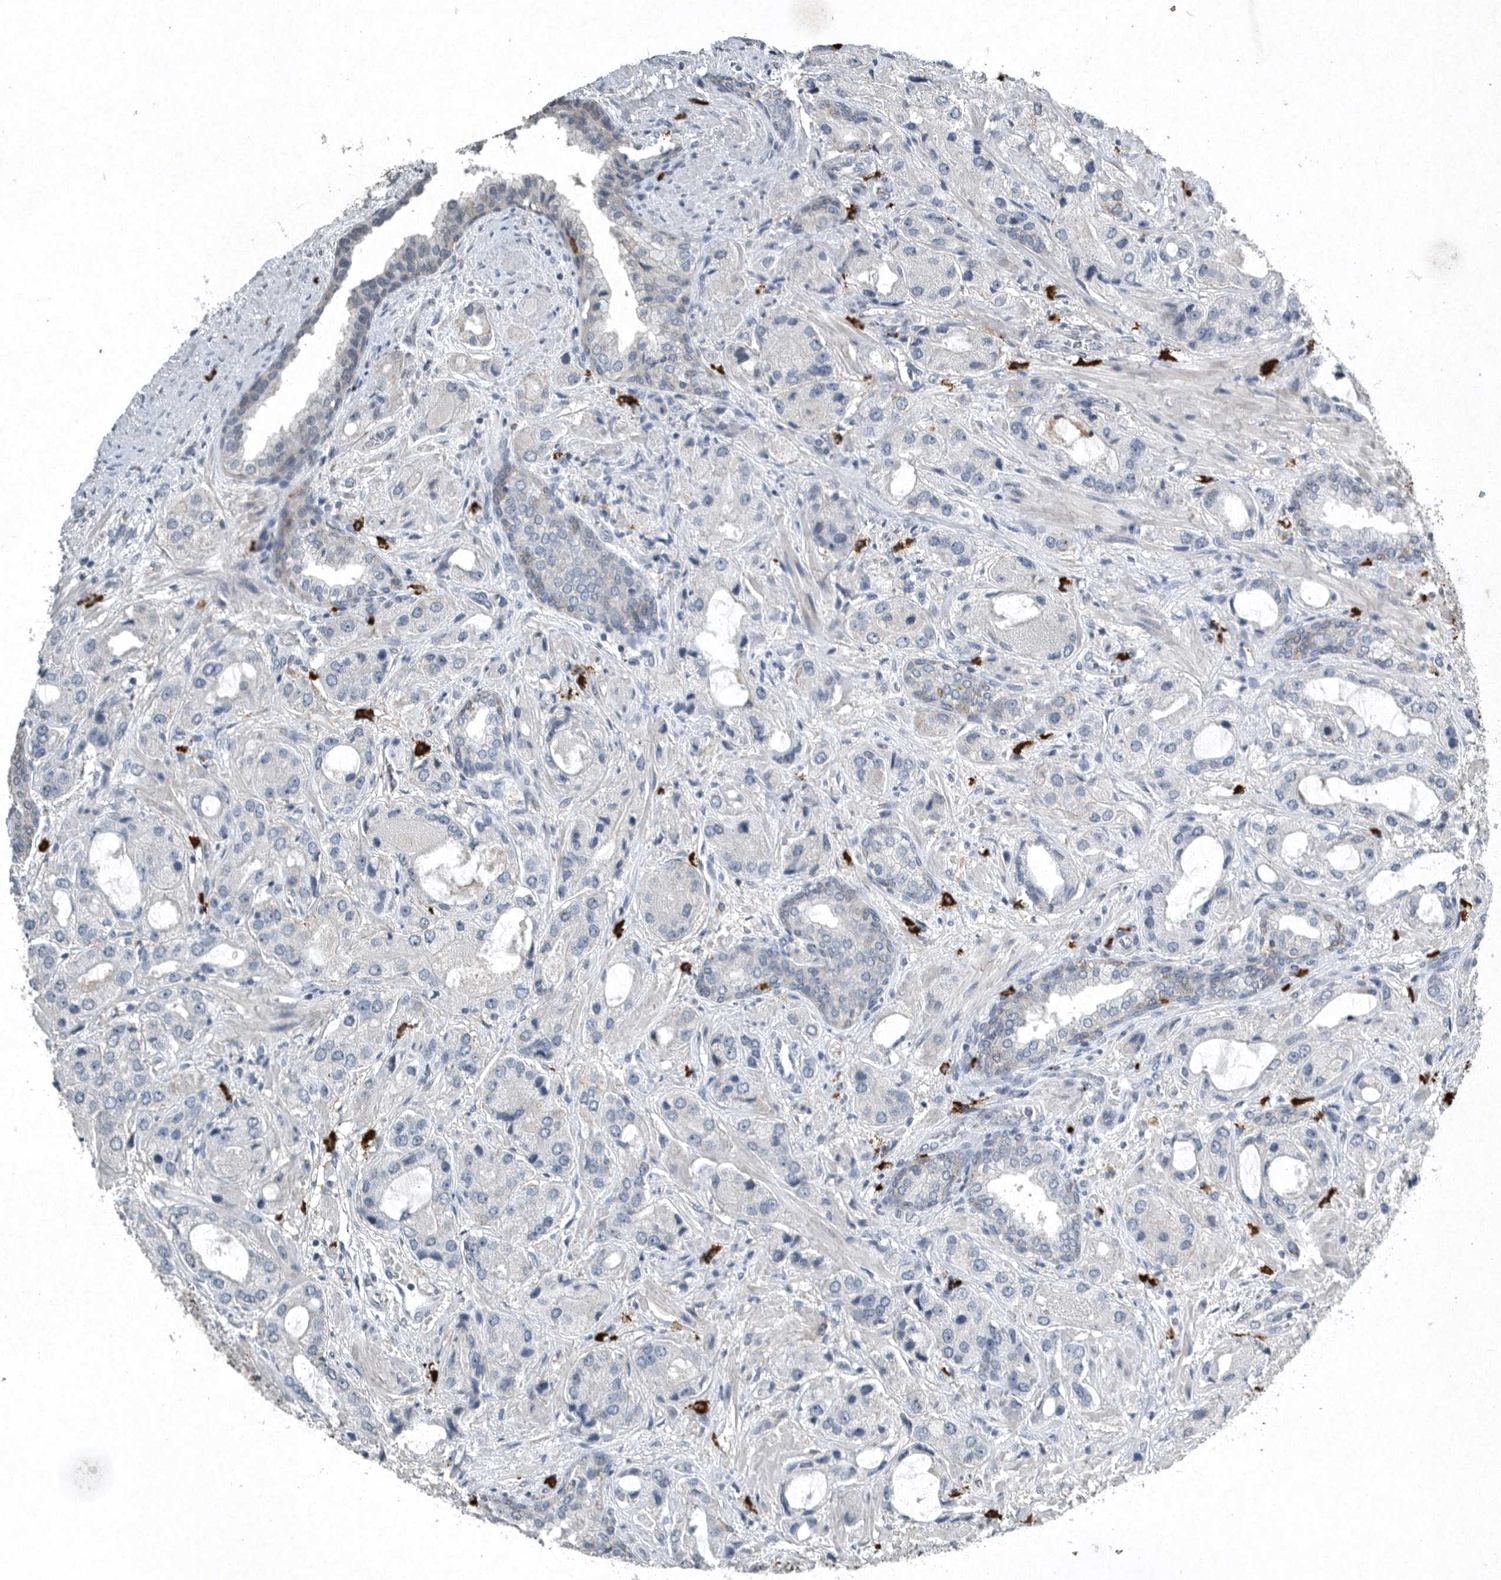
{"staining": {"intensity": "negative", "quantity": "none", "location": "none"}, "tissue": "prostate cancer", "cell_type": "Tumor cells", "image_type": "cancer", "snomed": [{"axis": "morphology", "description": "Normal tissue, NOS"}, {"axis": "morphology", "description": "Adenocarcinoma, High grade"}, {"axis": "topography", "description": "Prostate"}, {"axis": "topography", "description": "Peripheral nerve tissue"}], "caption": "Tumor cells show no significant staining in prostate high-grade adenocarcinoma.", "gene": "IL20", "patient": {"sex": "male", "age": 59}}